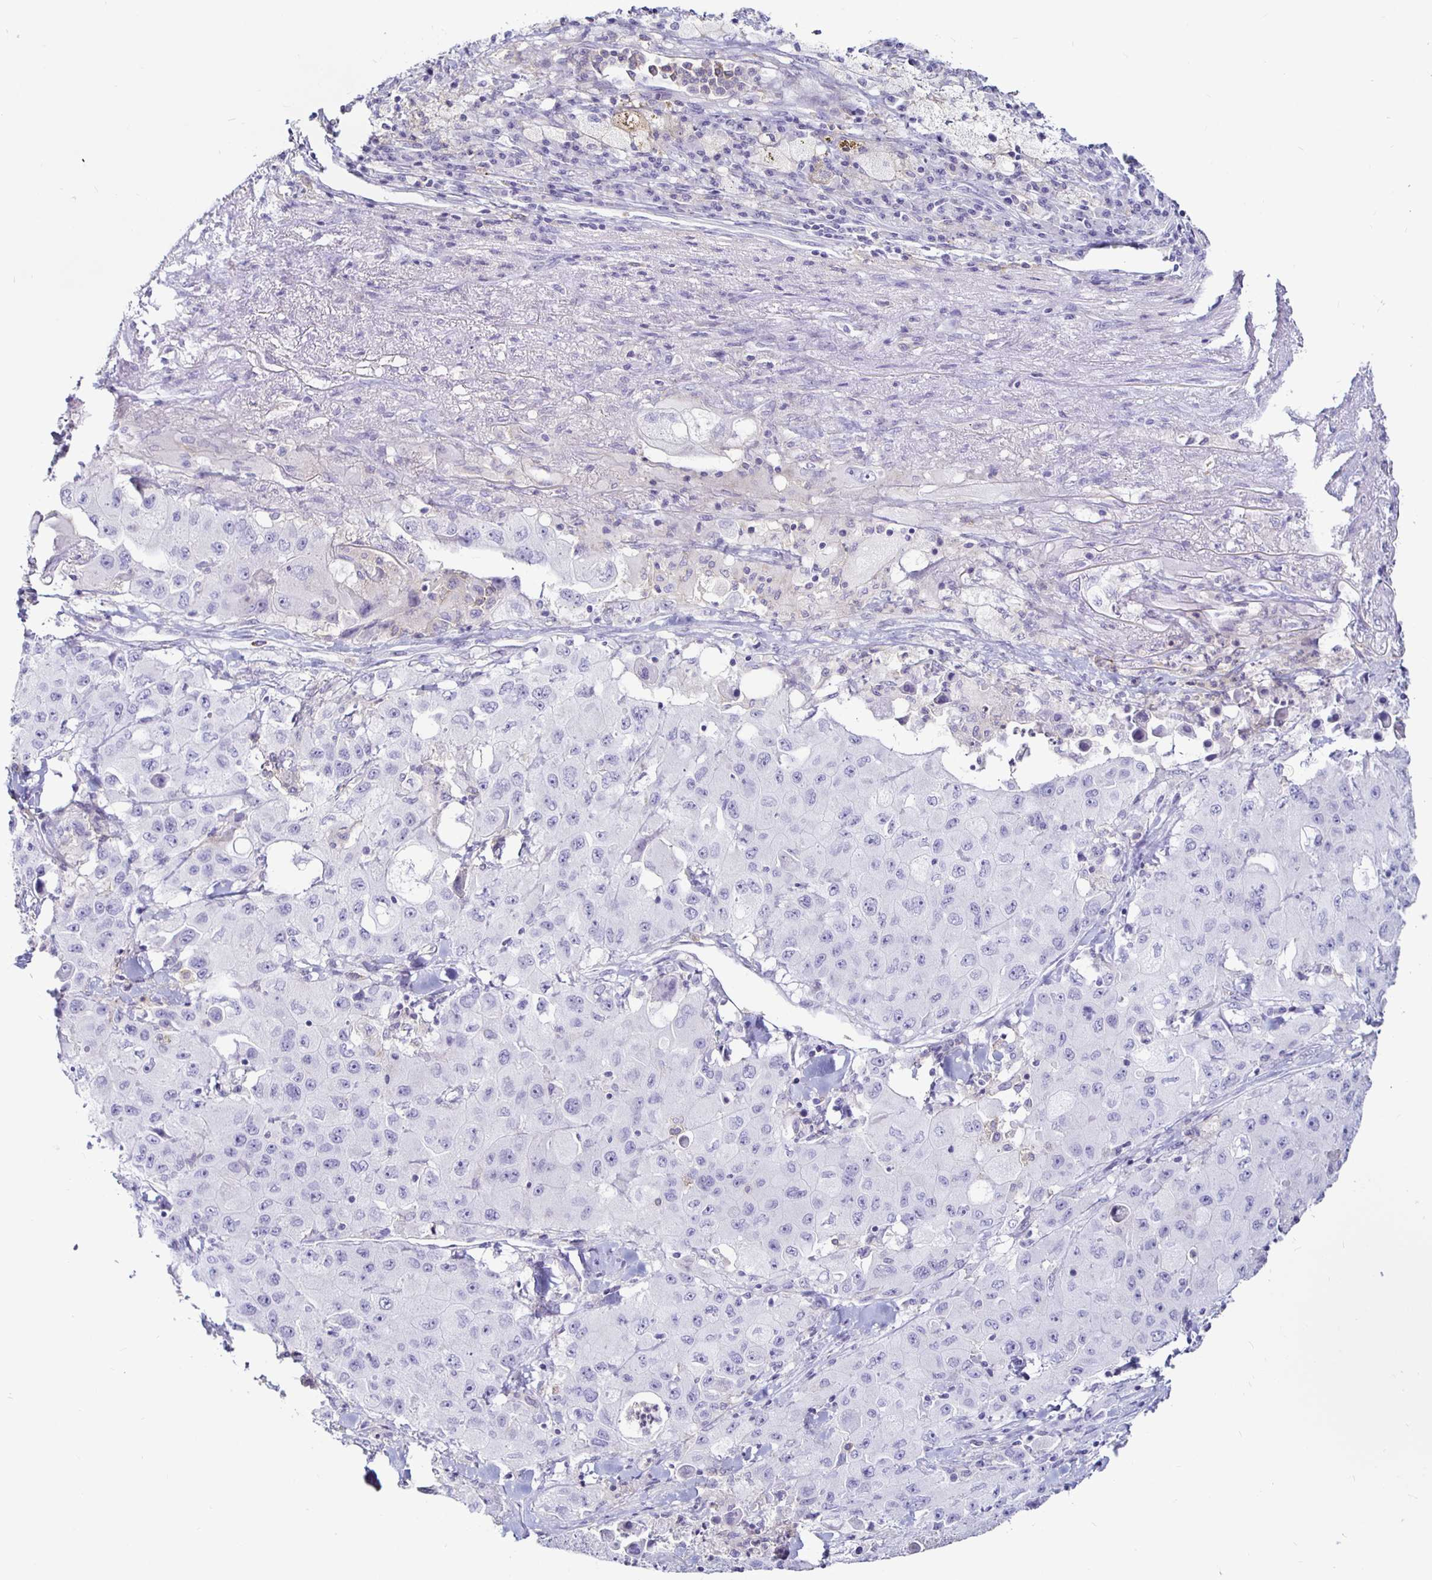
{"staining": {"intensity": "negative", "quantity": "none", "location": "none"}, "tissue": "lung cancer", "cell_type": "Tumor cells", "image_type": "cancer", "snomed": [{"axis": "morphology", "description": "Squamous cell carcinoma, NOS"}, {"axis": "topography", "description": "Lung"}], "caption": "Lung squamous cell carcinoma was stained to show a protein in brown. There is no significant staining in tumor cells.", "gene": "SIRPA", "patient": {"sex": "male", "age": 63}}